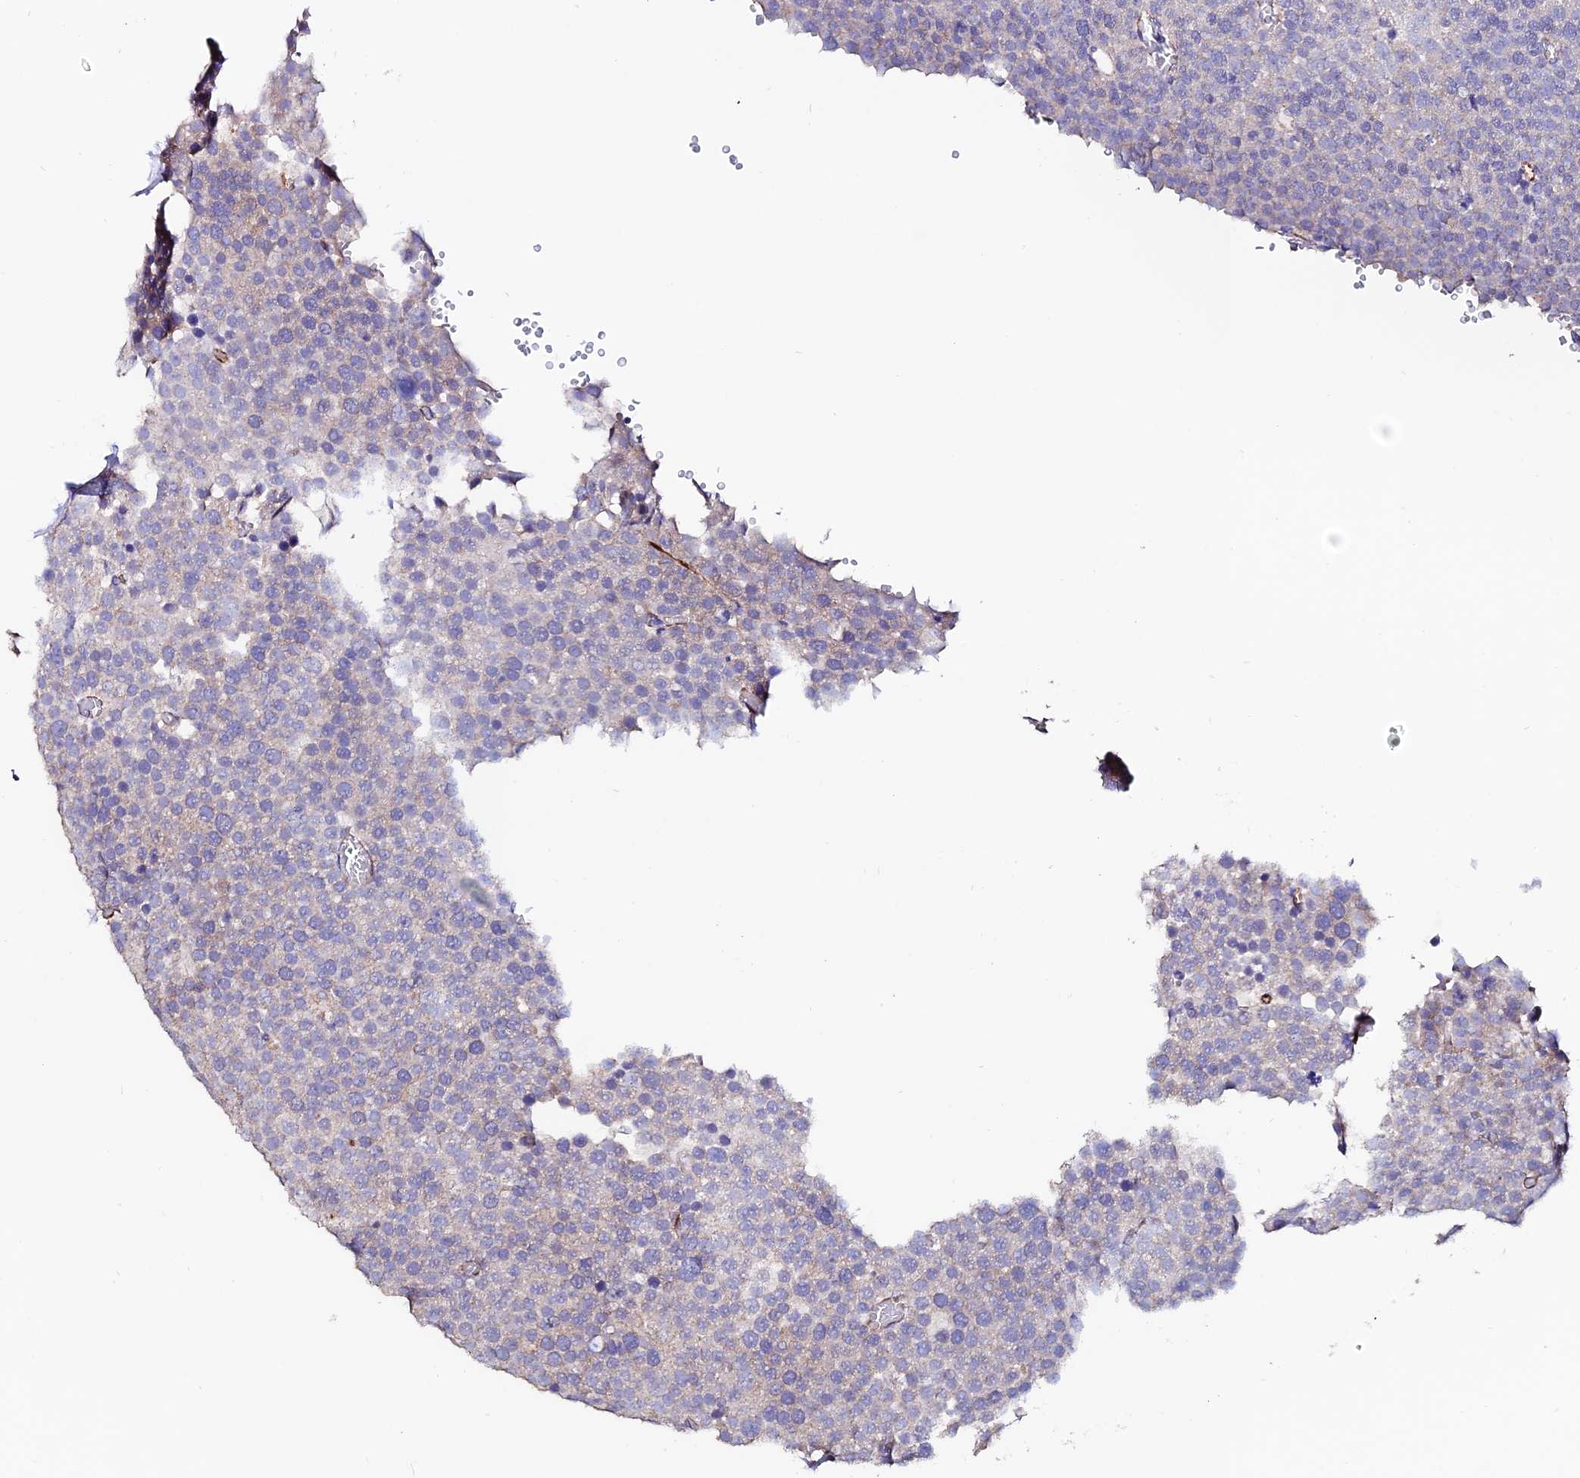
{"staining": {"intensity": "negative", "quantity": "none", "location": "none"}, "tissue": "testis cancer", "cell_type": "Tumor cells", "image_type": "cancer", "snomed": [{"axis": "morphology", "description": "Seminoma, NOS"}, {"axis": "topography", "description": "Testis"}], "caption": "Protein analysis of seminoma (testis) exhibits no significant staining in tumor cells.", "gene": "ESM1", "patient": {"sex": "male", "age": 71}}